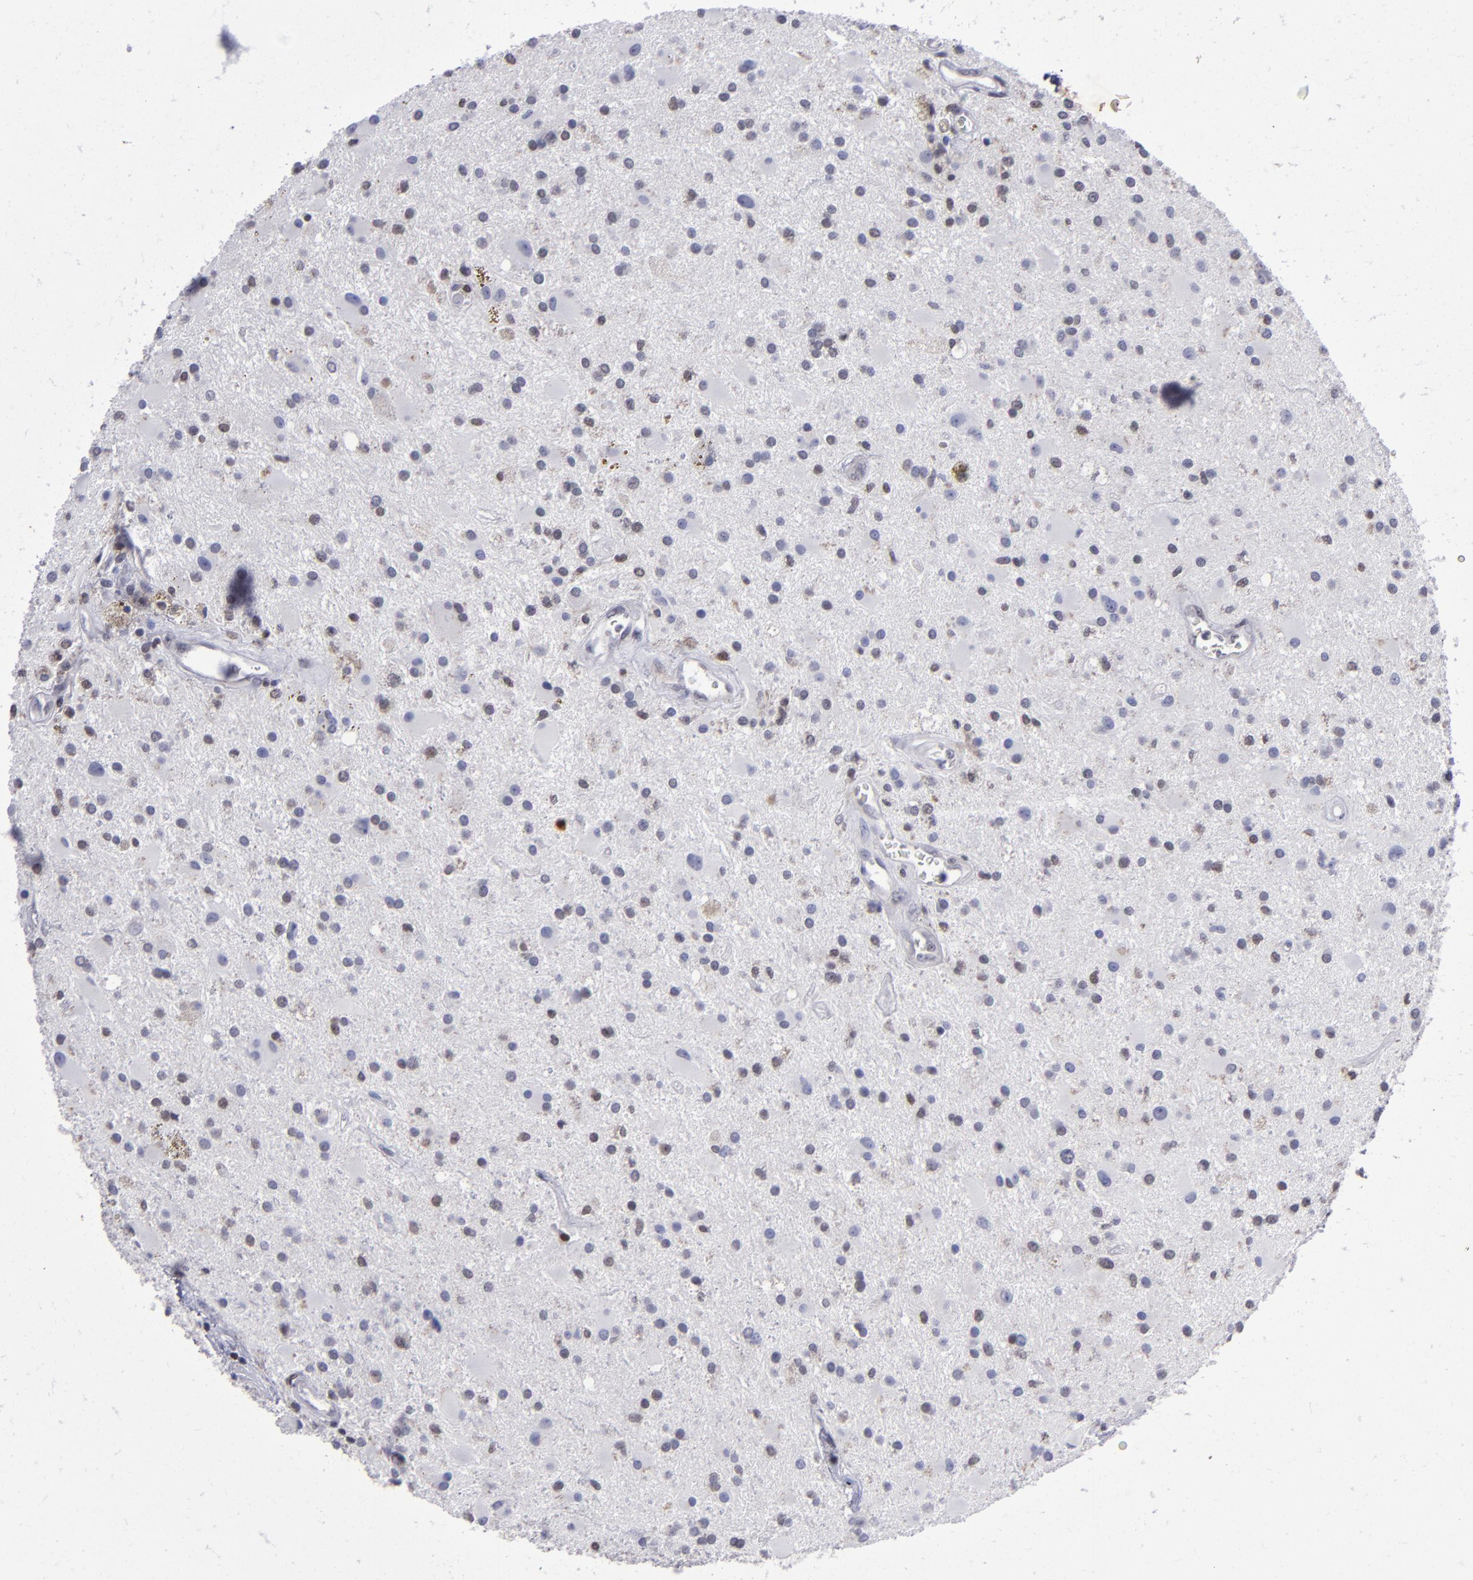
{"staining": {"intensity": "moderate", "quantity": "<25%", "location": "nuclear"}, "tissue": "glioma", "cell_type": "Tumor cells", "image_type": "cancer", "snomed": [{"axis": "morphology", "description": "Glioma, malignant, Low grade"}, {"axis": "topography", "description": "Brain"}], "caption": "Immunohistochemical staining of malignant low-grade glioma demonstrates low levels of moderate nuclear protein positivity in approximately <25% of tumor cells. (Brightfield microscopy of DAB IHC at high magnification).", "gene": "MGMT", "patient": {"sex": "male", "age": 58}}